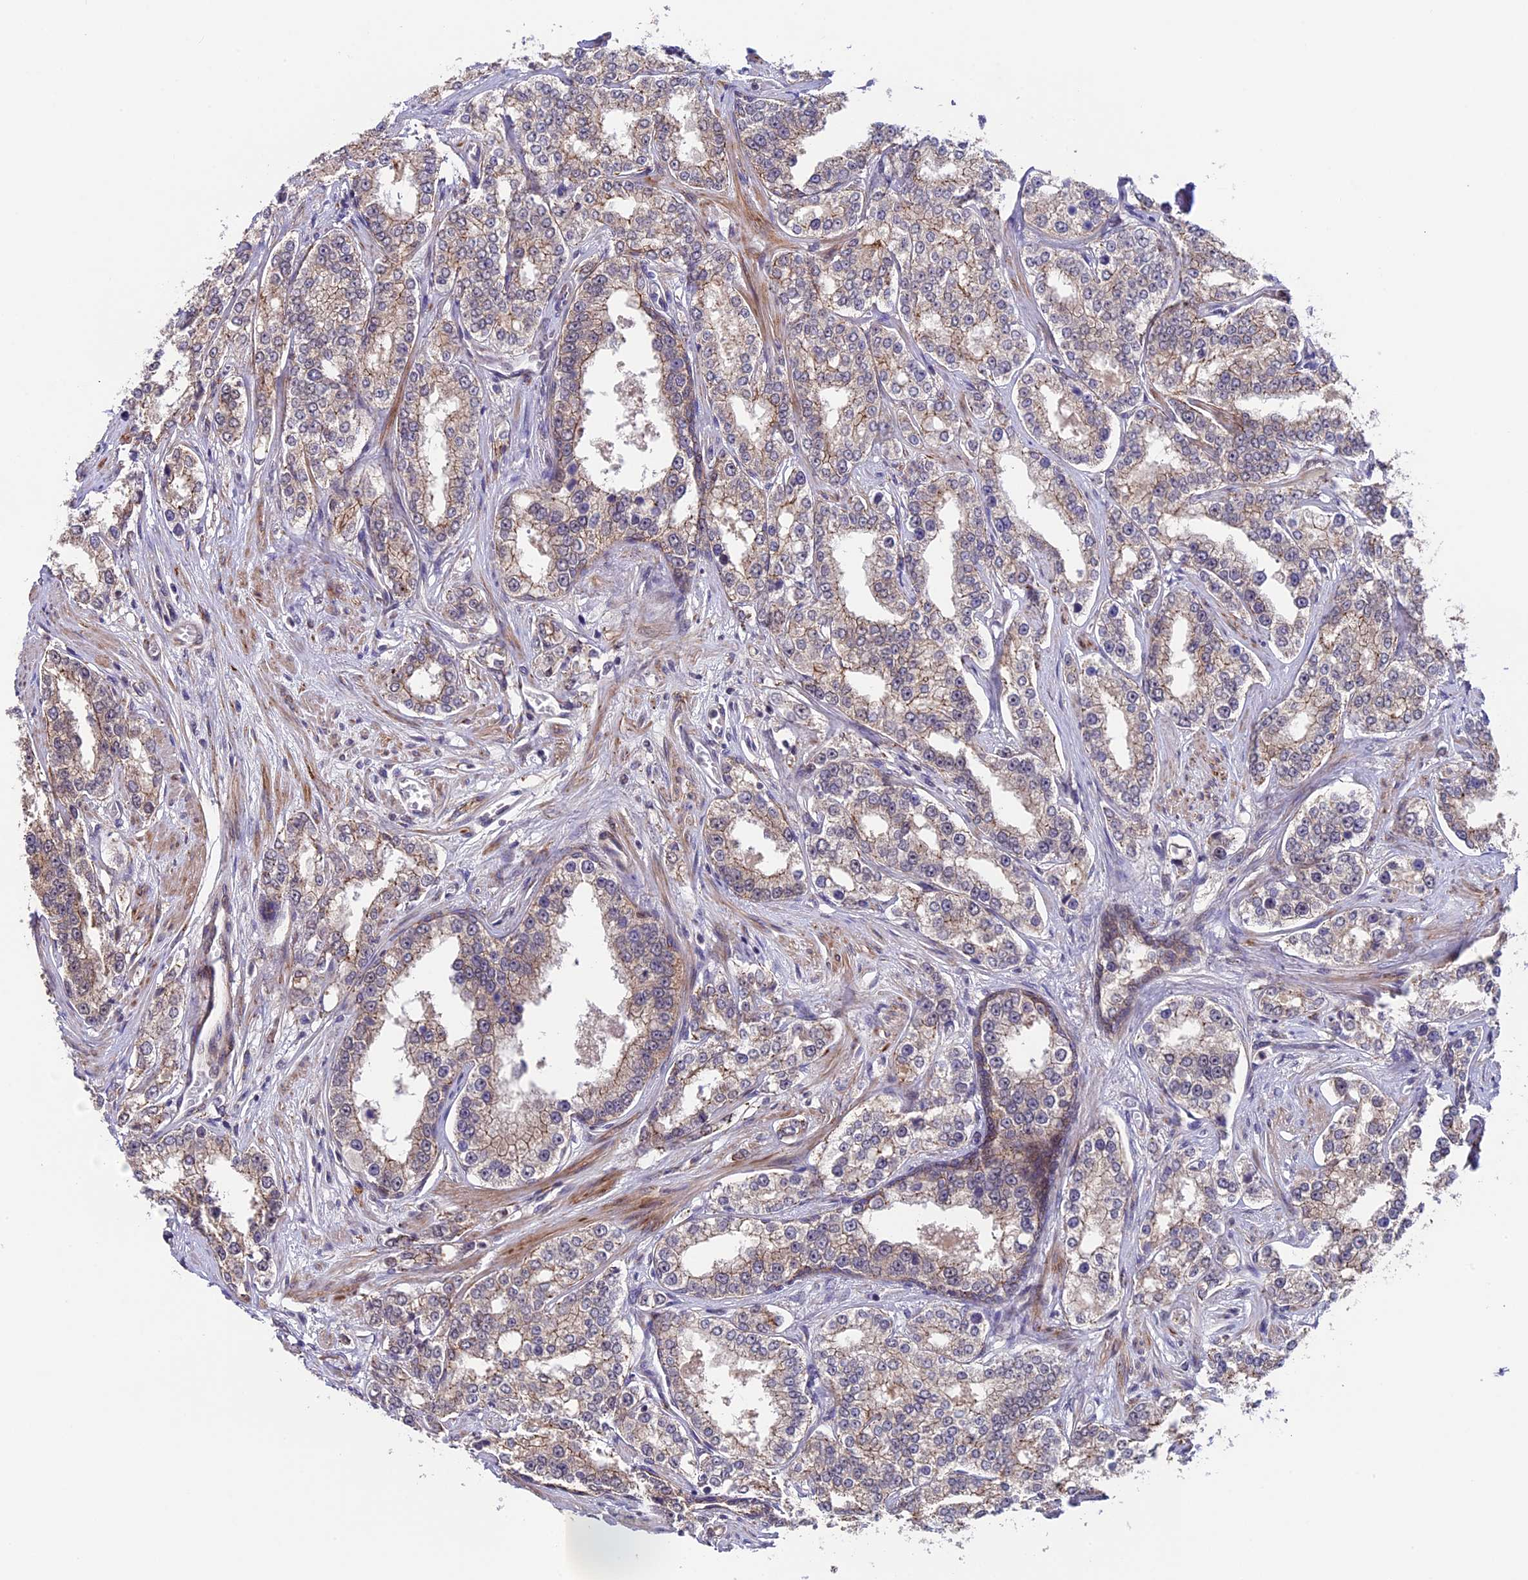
{"staining": {"intensity": "moderate", "quantity": ">75%", "location": "cytoplasmic/membranous"}, "tissue": "prostate cancer", "cell_type": "Tumor cells", "image_type": "cancer", "snomed": [{"axis": "morphology", "description": "Normal tissue, NOS"}, {"axis": "morphology", "description": "Adenocarcinoma, High grade"}, {"axis": "topography", "description": "Prostate"}], "caption": "IHC staining of prostate cancer (high-grade adenocarcinoma), which reveals medium levels of moderate cytoplasmic/membranous expression in approximately >75% of tumor cells indicating moderate cytoplasmic/membranous protein staining. The staining was performed using DAB (brown) for protein detection and nuclei were counterstained in hematoxylin (blue).", "gene": "SIPA1L3", "patient": {"sex": "male", "age": 83}}